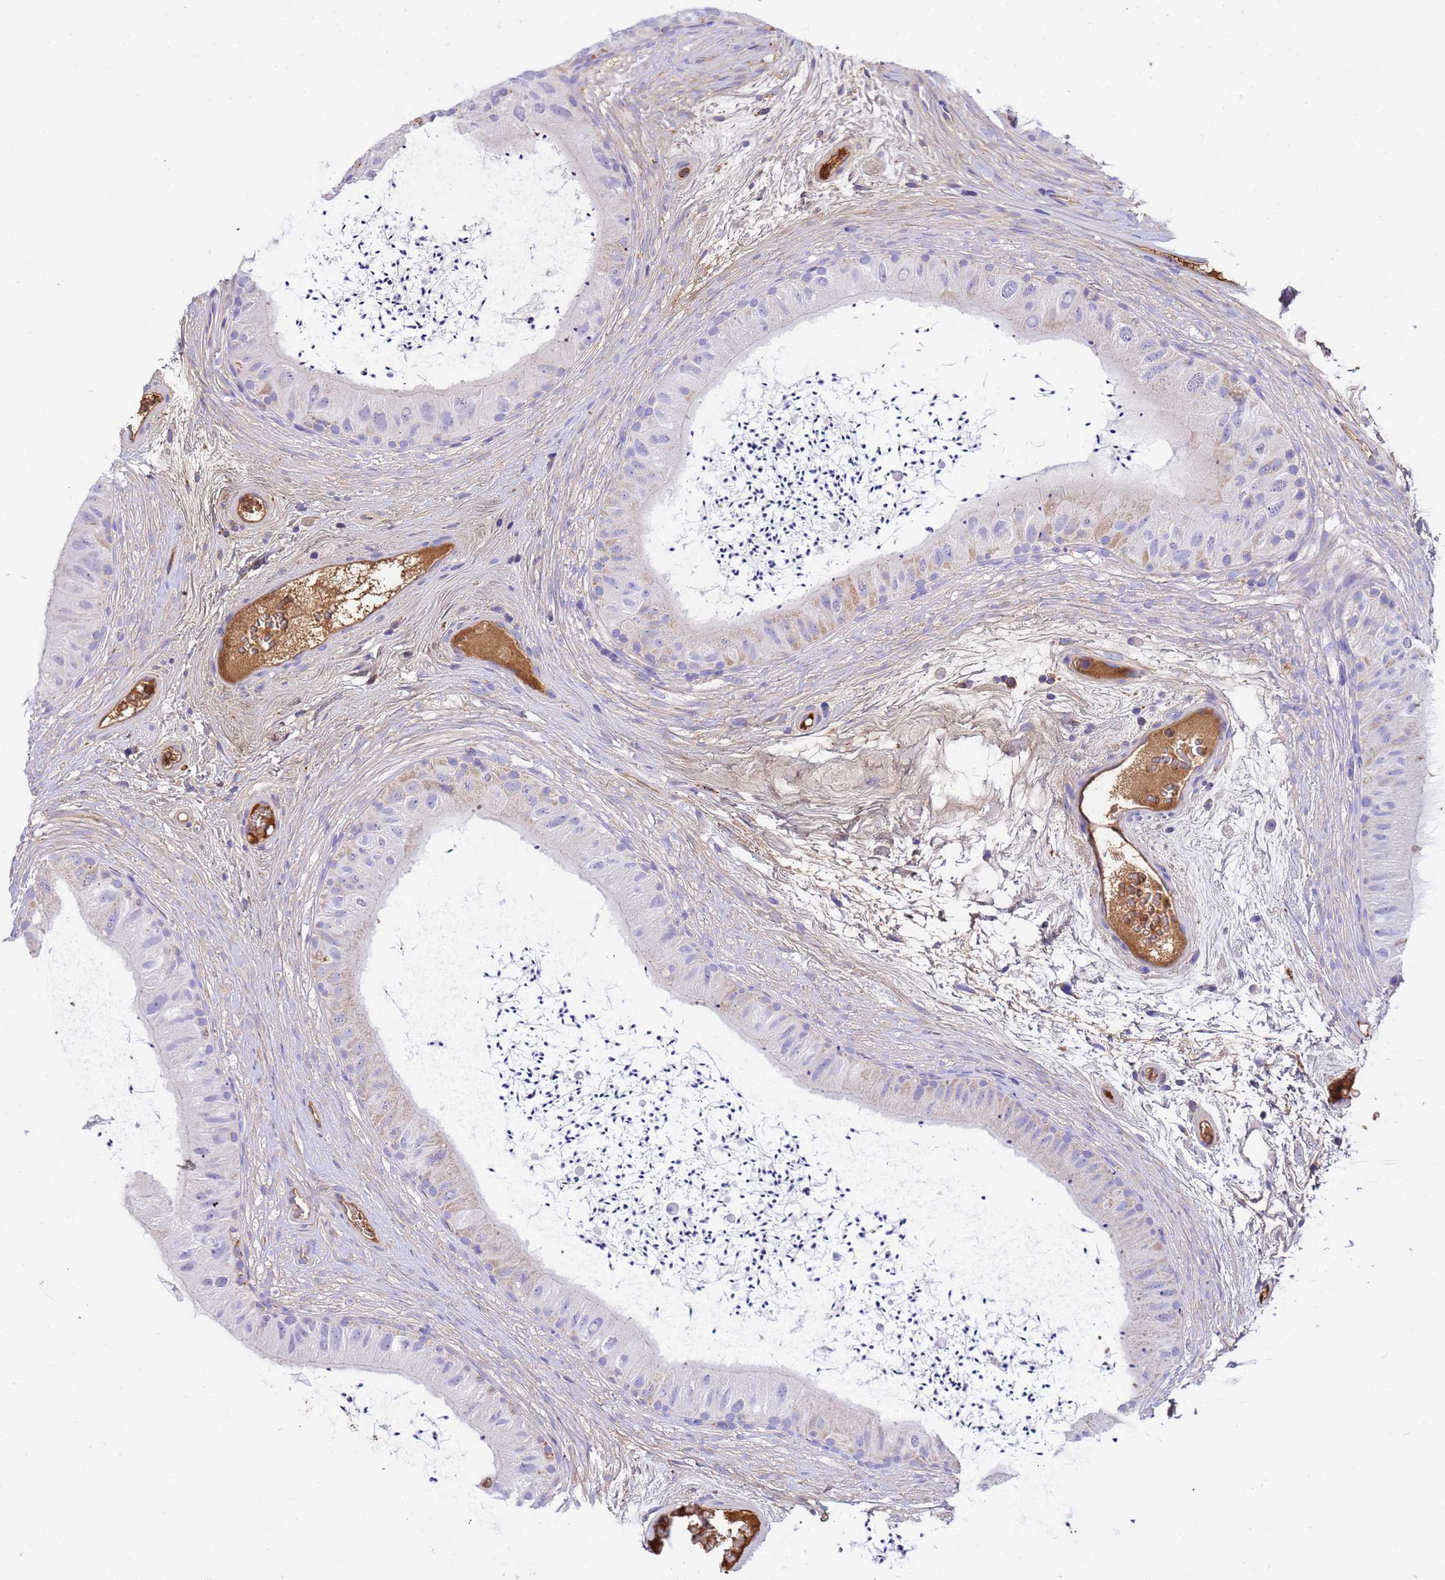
{"staining": {"intensity": "weak", "quantity": "<25%", "location": "cytoplasmic/membranous"}, "tissue": "epididymis", "cell_type": "Glandular cells", "image_type": "normal", "snomed": [{"axis": "morphology", "description": "Normal tissue, NOS"}, {"axis": "topography", "description": "Epididymis"}], "caption": "Immunohistochemistry (IHC) histopathology image of benign epididymis: human epididymis stained with DAB shows no significant protein staining in glandular cells.", "gene": "GLUD1", "patient": {"sex": "male", "age": 50}}